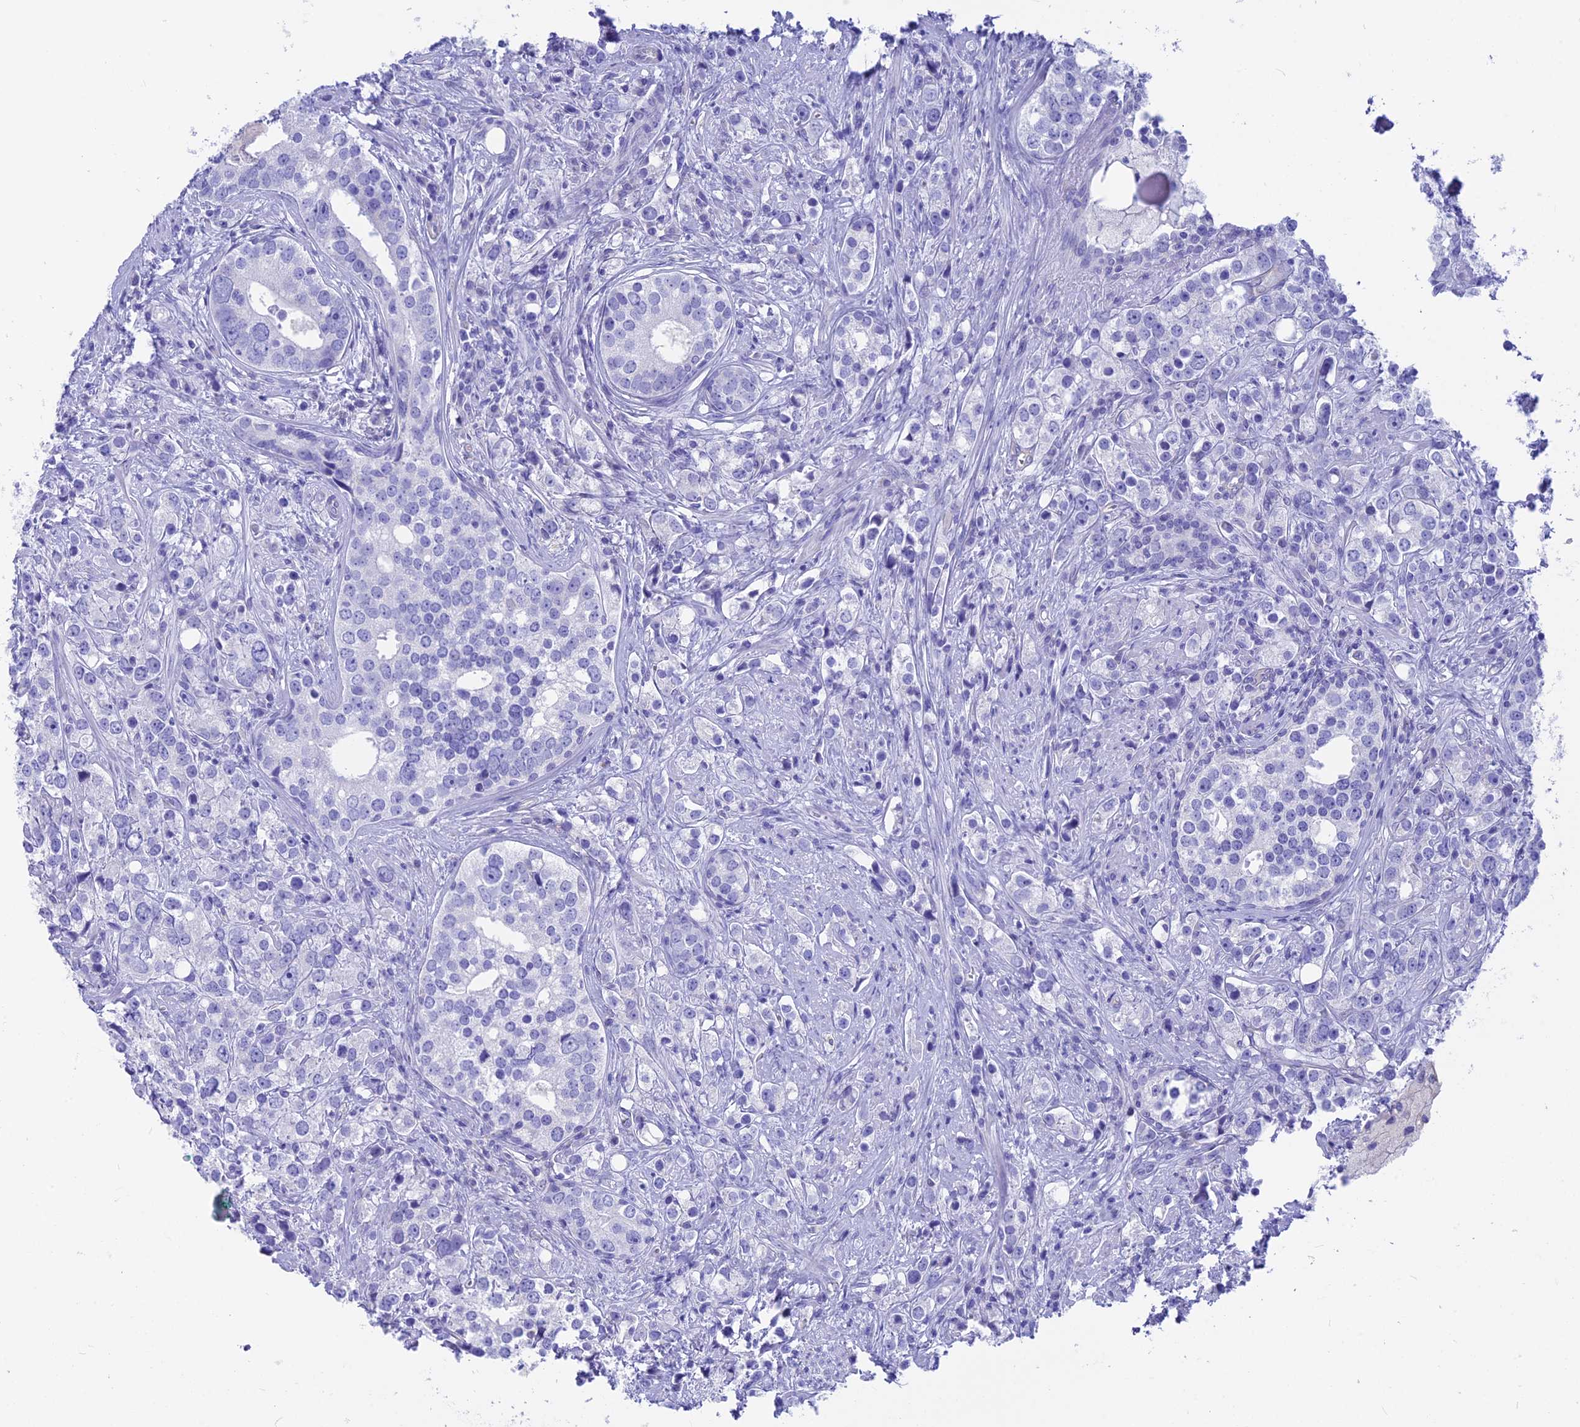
{"staining": {"intensity": "negative", "quantity": "none", "location": "none"}, "tissue": "prostate cancer", "cell_type": "Tumor cells", "image_type": "cancer", "snomed": [{"axis": "morphology", "description": "Adenocarcinoma, High grade"}, {"axis": "topography", "description": "Prostate"}], "caption": "DAB immunohistochemical staining of prostate cancer displays no significant positivity in tumor cells. Brightfield microscopy of immunohistochemistry stained with DAB (3,3'-diaminobenzidine) (brown) and hematoxylin (blue), captured at high magnification.", "gene": "GNGT2", "patient": {"sex": "male", "age": 71}}